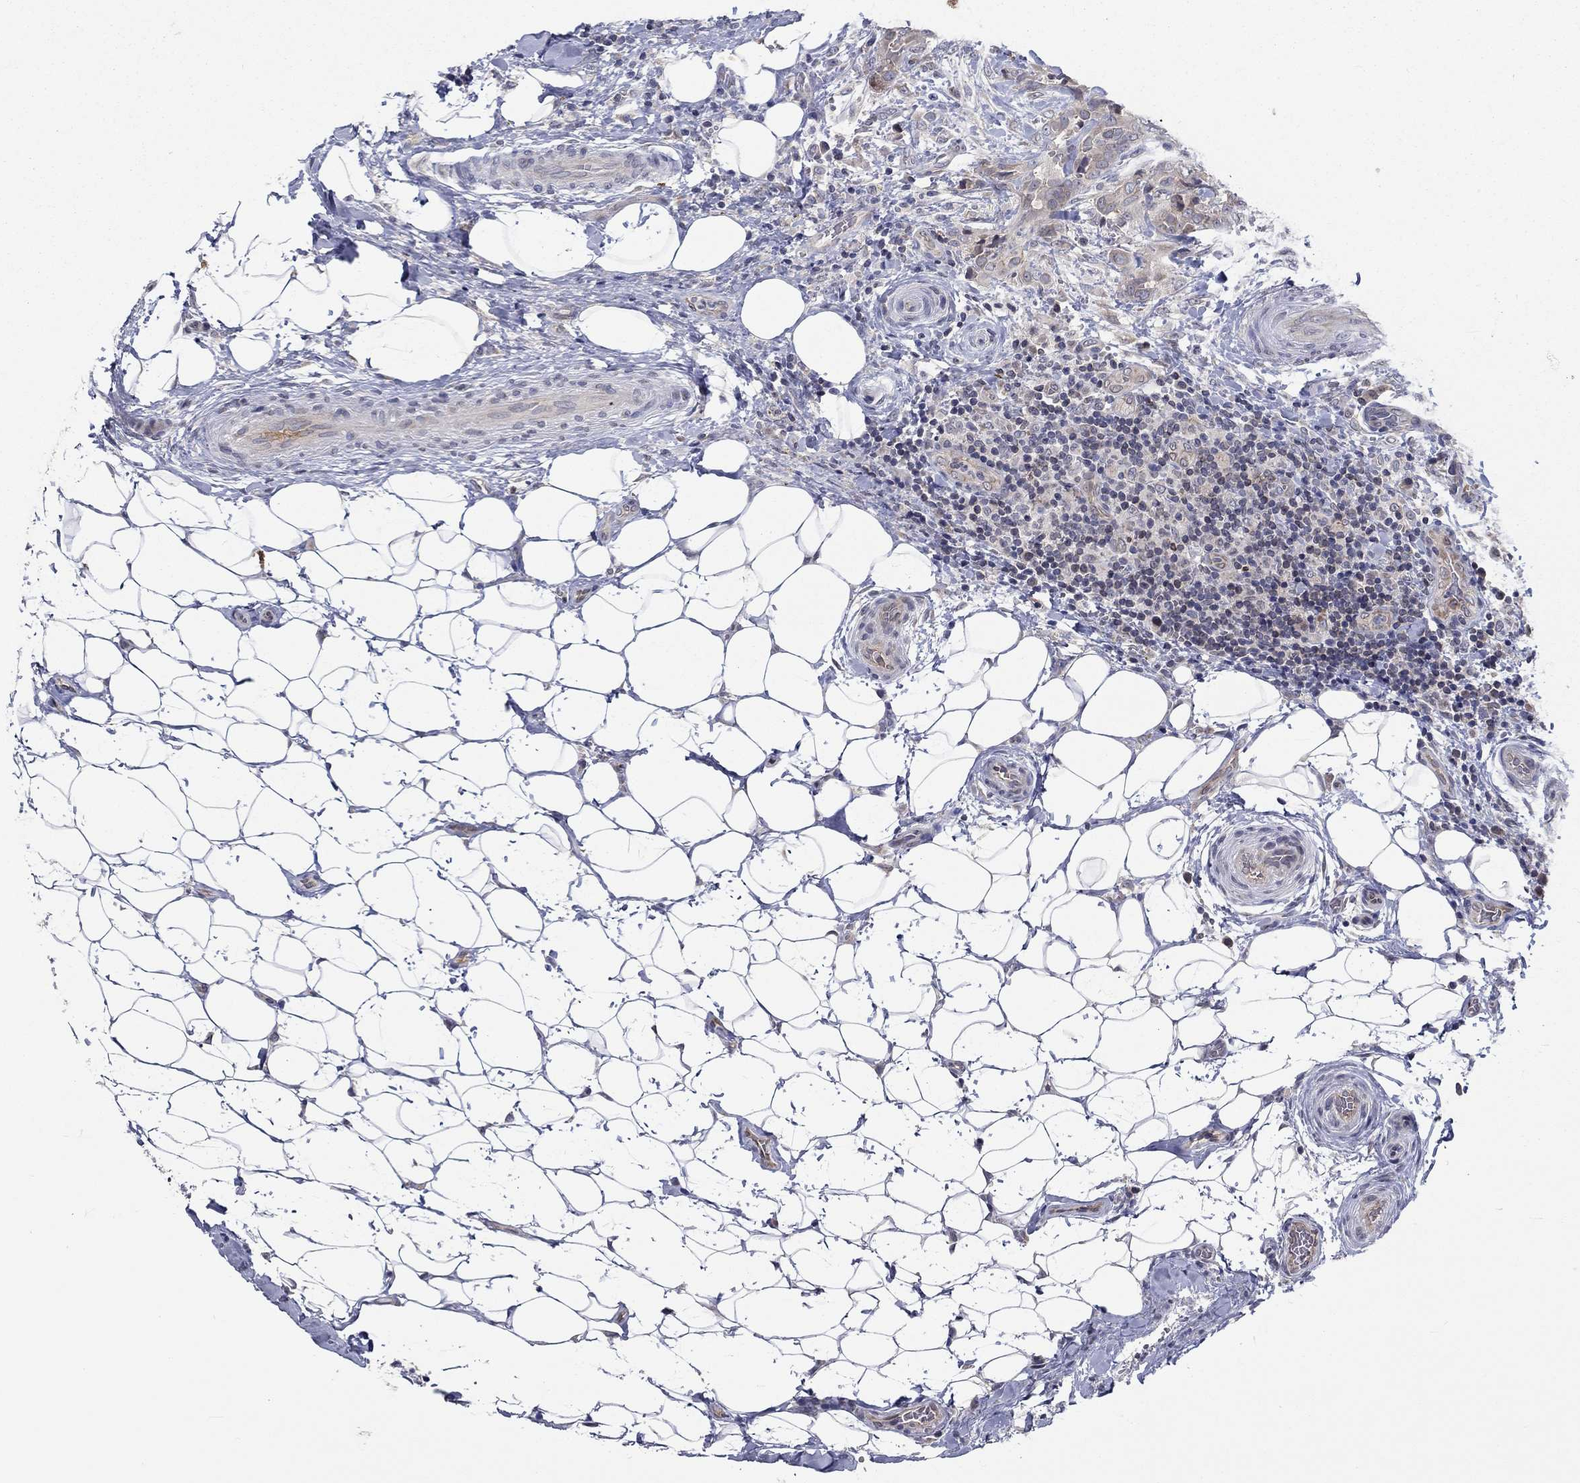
{"staining": {"intensity": "negative", "quantity": "none", "location": "none"}, "tissue": "thyroid cancer", "cell_type": "Tumor cells", "image_type": "cancer", "snomed": [{"axis": "morphology", "description": "Papillary adenocarcinoma, NOS"}, {"axis": "topography", "description": "Thyroid gland"}], "caption": "This is an immunohistochemistry photomicrograph of thyroid cancer (papillary adenocarcinoma). There is no staining in tumor cells.", "gene": "CETN3", "patient": {"sex": "male", "age": 61}}